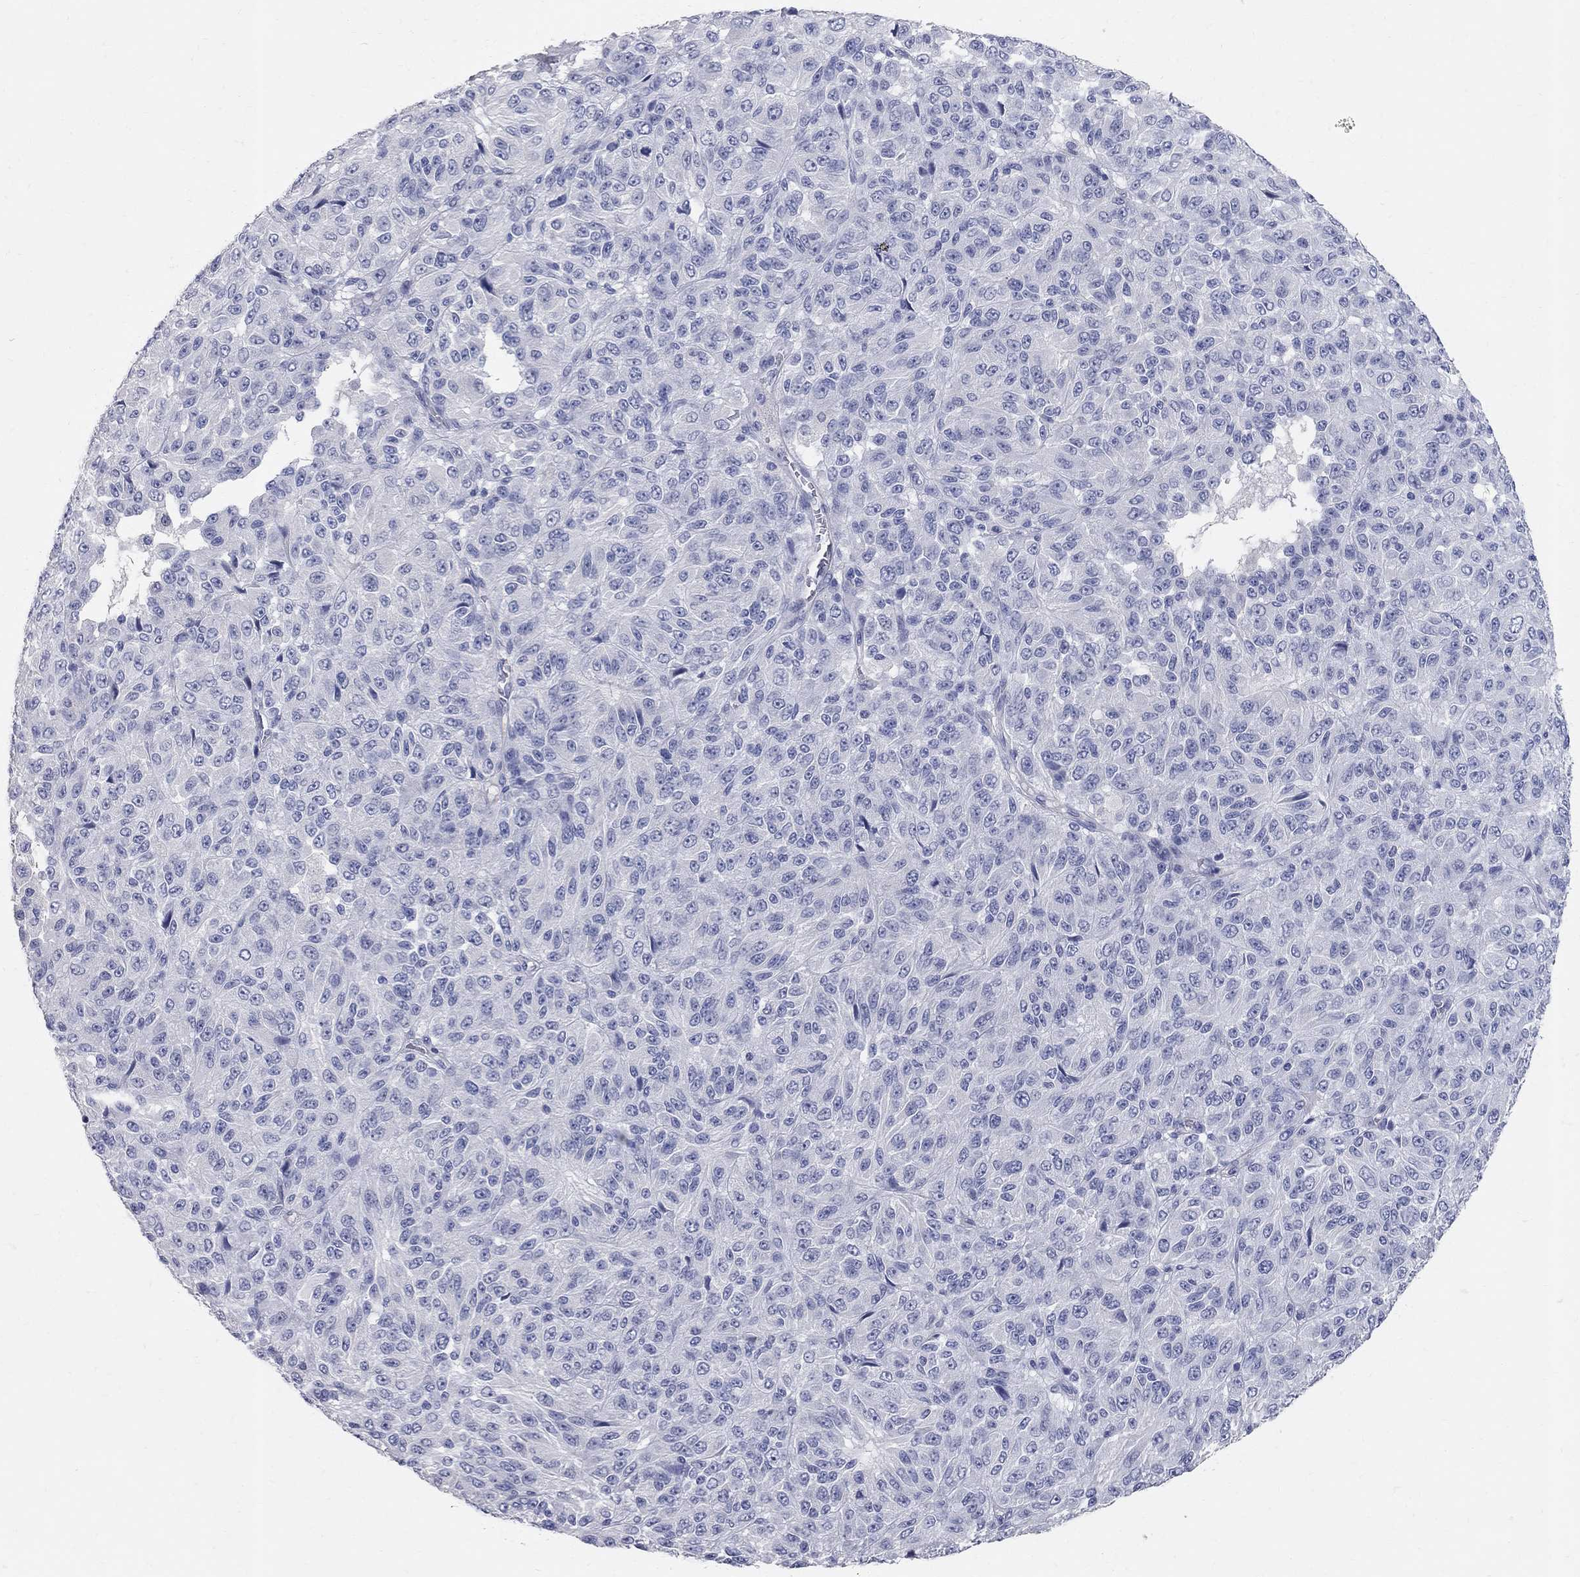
{"staining": {"intensity": "negative", "quantity": "none", "location": "none"}, "tissue": "melanoma", "cell_type": "Tumor cells", "image_type": "cancer", "snomed": [{"axis": "morphology", "description": "Malignant melanoma, Metastatic site"}, {"axis": "topography", "description": "Brain"}], "caption": "An immunohistochemistry (IHC) photomicrograph of melanoma is shown. There is no staining in tumor cells of melanoma. Nuclei are stained in blue.", "gene": "AOX1", "patient": {"sex": "female", "age": 56}}